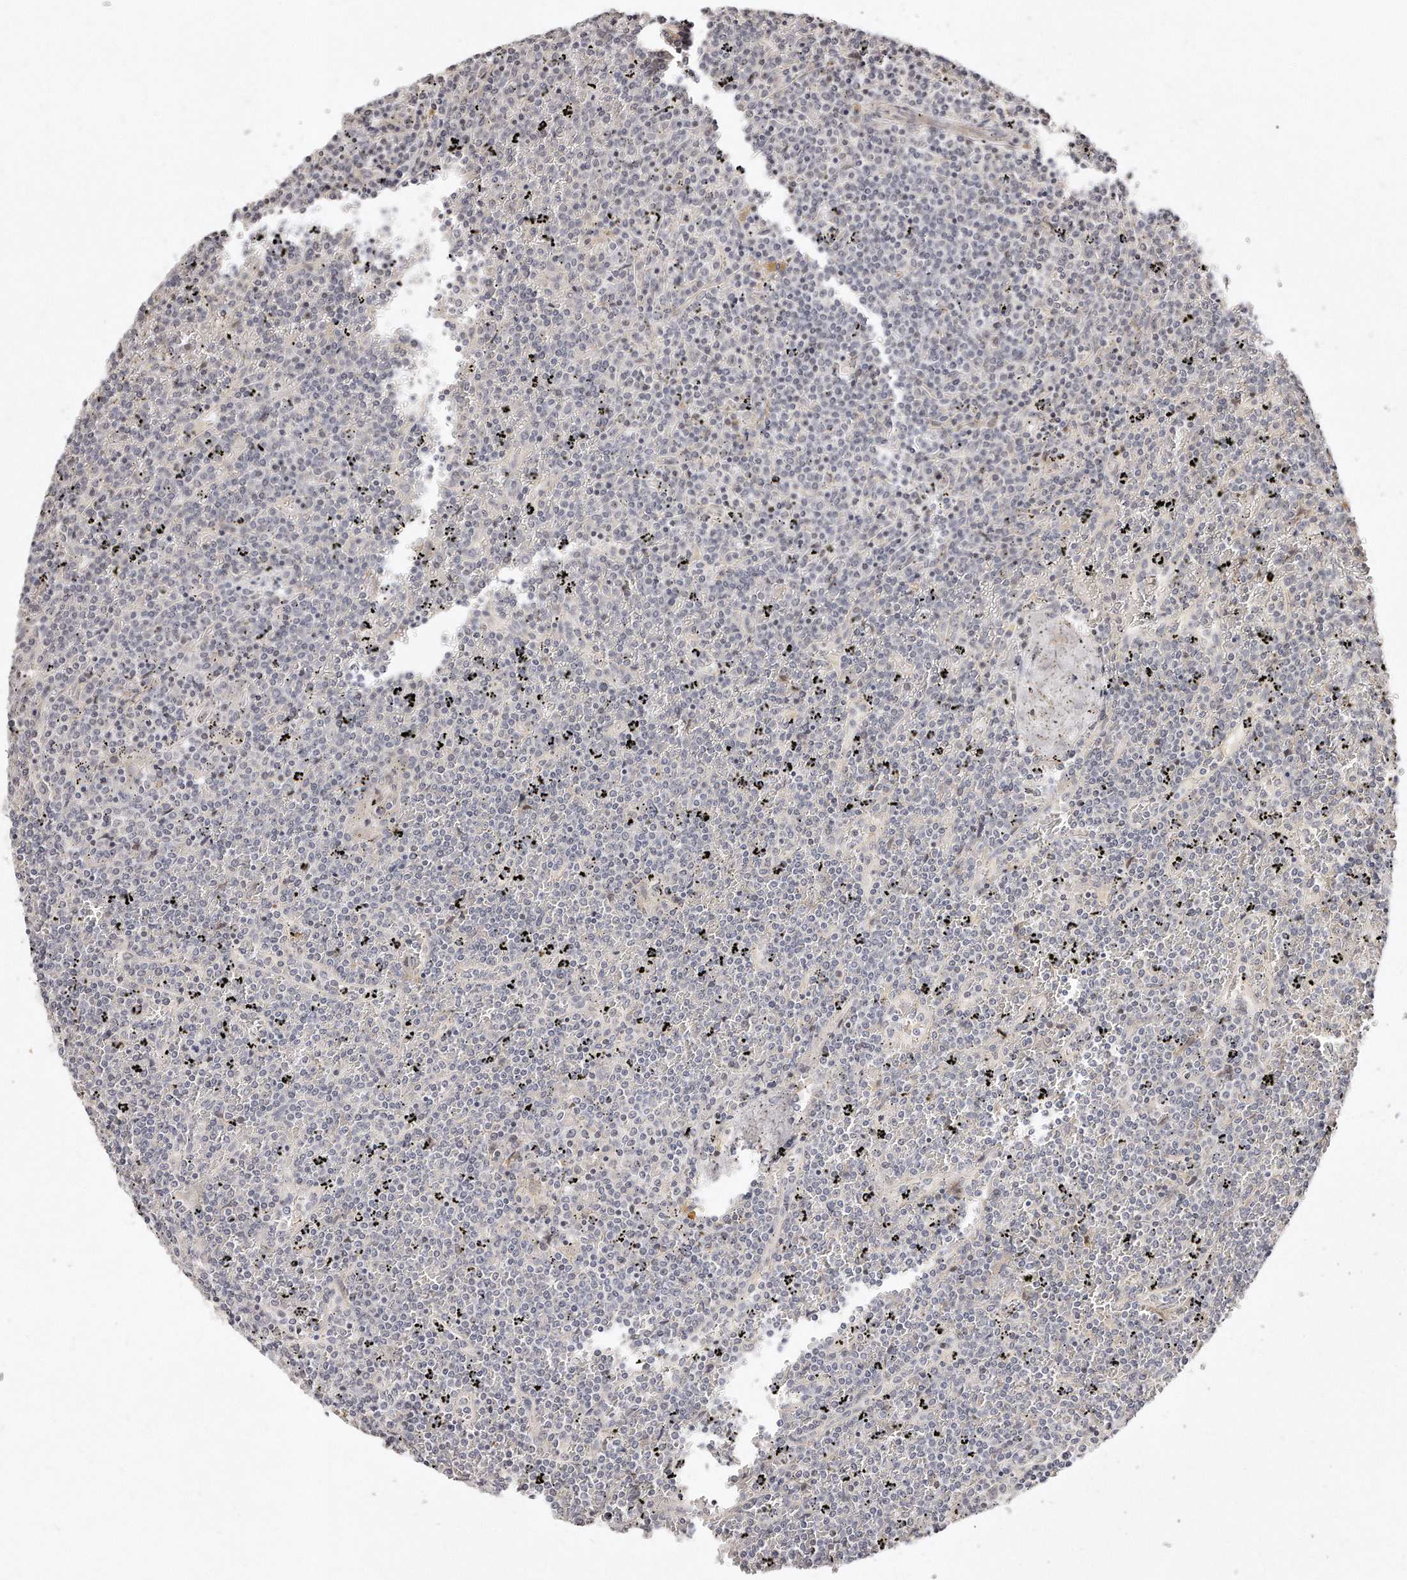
{"staining": {"intensity": "negative", "quantity": "none", "location": "none"}, "tissue": "lymphoma", "cell_type": "Tumor cells", "image_type": "cancer", "snomed": [{"axis": "morphology", "description": "Malignant lymphoma, non-Hodgkin's type, Low grade"}, {"axis": "topography", "description": "Spleen"}], "caption": "DAB (3,3'-diaminobenzidine) immunohistochemical staining of human lymphoma demonstrates no significant positivity in tumor cells.", "gene": "CASZ1", "patient": {"sex": "female", "age": 19}}